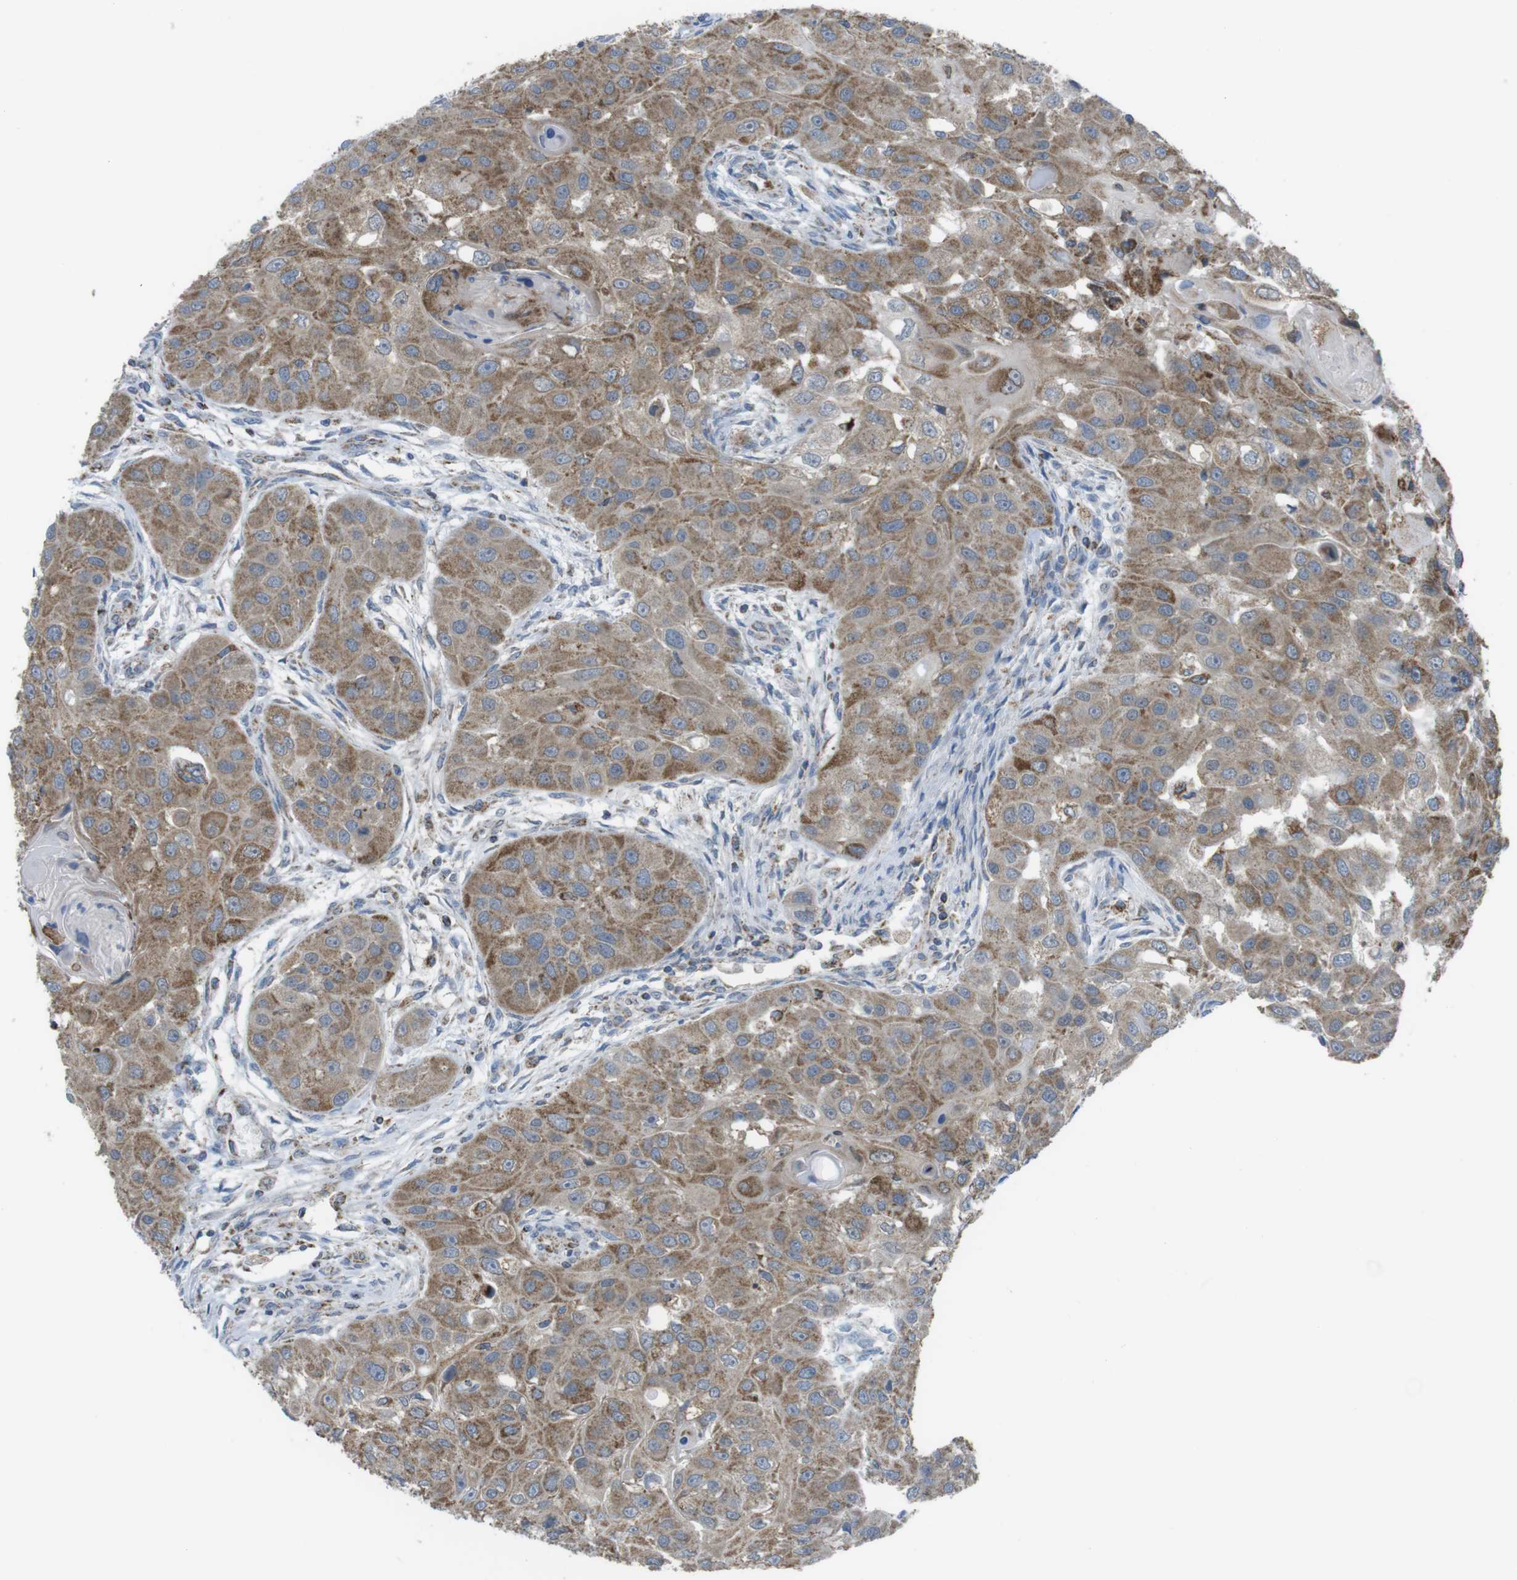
{"staining": {"intensity": "moderate", "quantity": ">75%", "location": "cytoplasmic/membranous"}, "tissue": "head and neck cancer", "cell_type": "Tumor cells", "image_type": "cancer", "snomed": [{"axis": "morphology", "description": "Normal tissue, NOS"}, {"axis": "morphology", "description": "Squamous cell carcinoma, NOS"}, {"axis": "topography", "description": "Skeletal muscle"}, {"axis": "topography", "description": "Head-Neck"}], "caption": "About >75% of tumor cells in head and neck squamous cell carcinoma exhibit moderate cytoplasmic/membranous protein expression as visualized by brown immunohistochemical staining.", "gene": "GRIK2", "patient": {"sex": "male", "age": 51}}